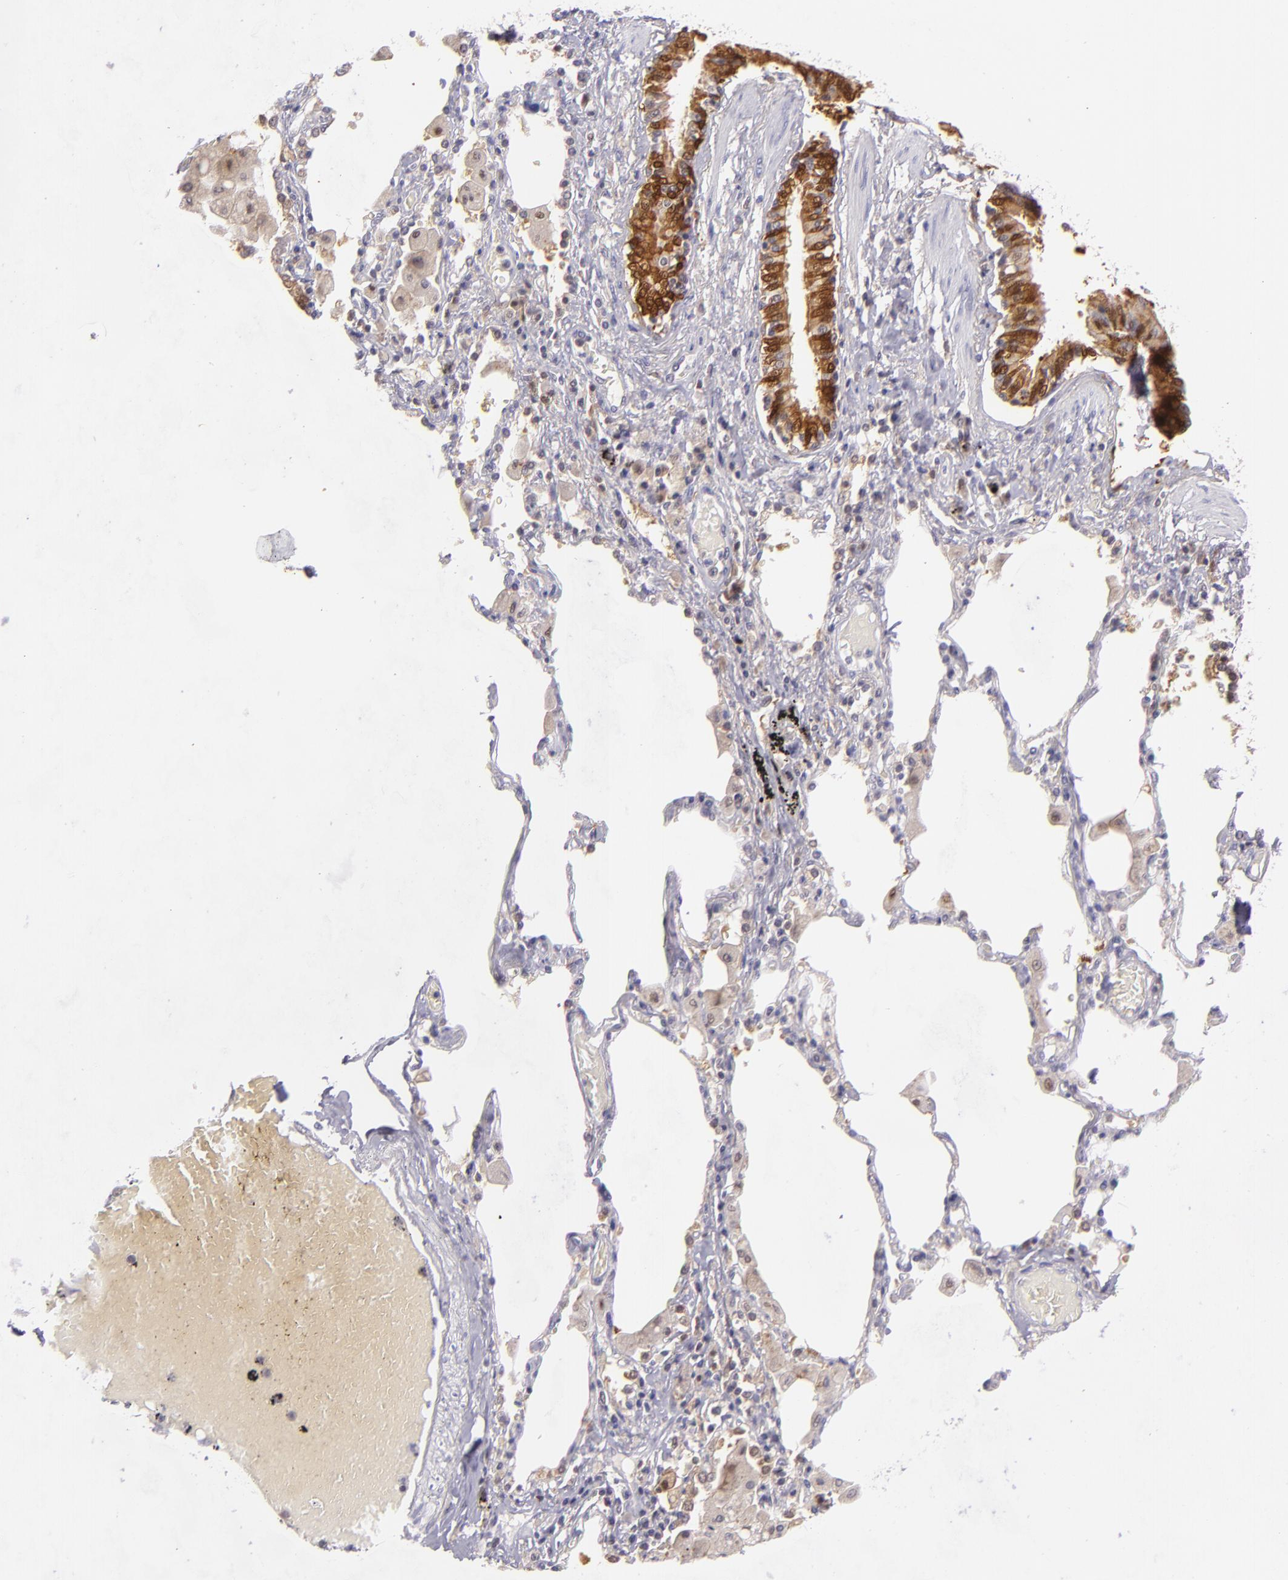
{"staining": {"intensity": "strong", "quantity": ">75%", "location": "cytoplasmic/membranous,nuclear"}, "tissue": "bronchus", "cell_type": "Respiratory epithelial cells", "image_type": "normal", "snomed": [{"axis": "morphology", "description": "Normal tissue, NOS"}, {"axis": "morphology", "description": "Squamous cell carcinoma, NOS"}, {"axis": "topography", "description": "Bronchus"}, {"axis": "topography", "description": "Lung"}], "caption": "Immunohistochemical staining of normal human bronchus shows >75% levels of strong cytoplasmic/membranous,nuclear protein staining in about >75% of respiratory epithelial cells. (brown staining indicates protein expression, while blue staining denotes nuclei).", "gene": "HSPH1", "patient": {"sex": "female", "age": 47}}